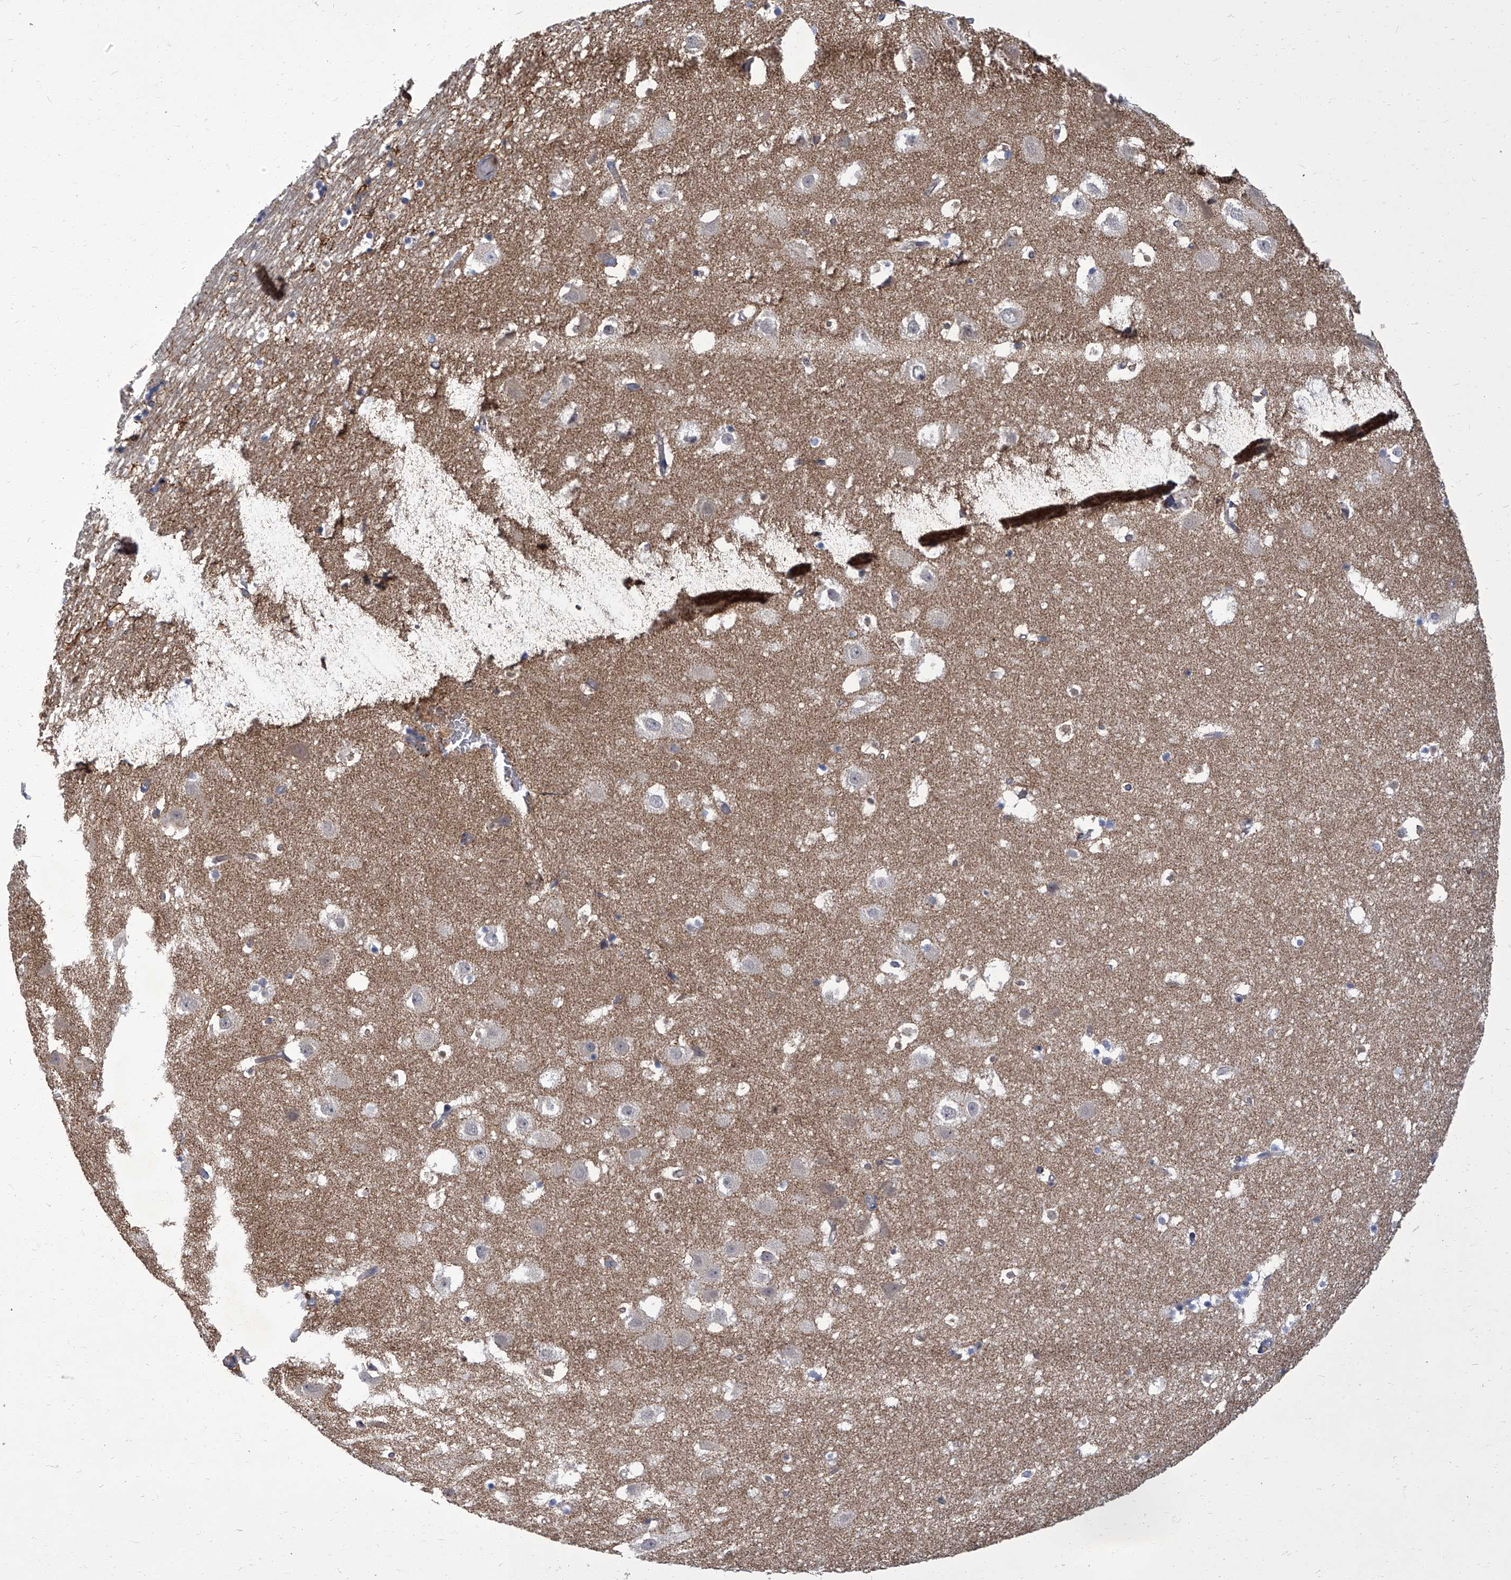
{"staining": {"intensity": "weak", "quantity": "<25%", "location": "cytoplasmic/membranous"}, "tissue": "hippocampus", "cell_type": "Glial cells", "image_type": "normal", "snomed": [{"axis": "morphology", "description": "Normal tissue, NOS"}, {"axis": "topography", "description": "Hippocampus"}], "caption": "Immunohistochemistry (IHC) image of unremarkable hippocampus: hippocampus stained with DAB (3,3'-diaminobenzidine) reveals no significant protein positivity in glial cells.", "gene": "PARD3", "patient": {"sex": "female", "age": 52}}